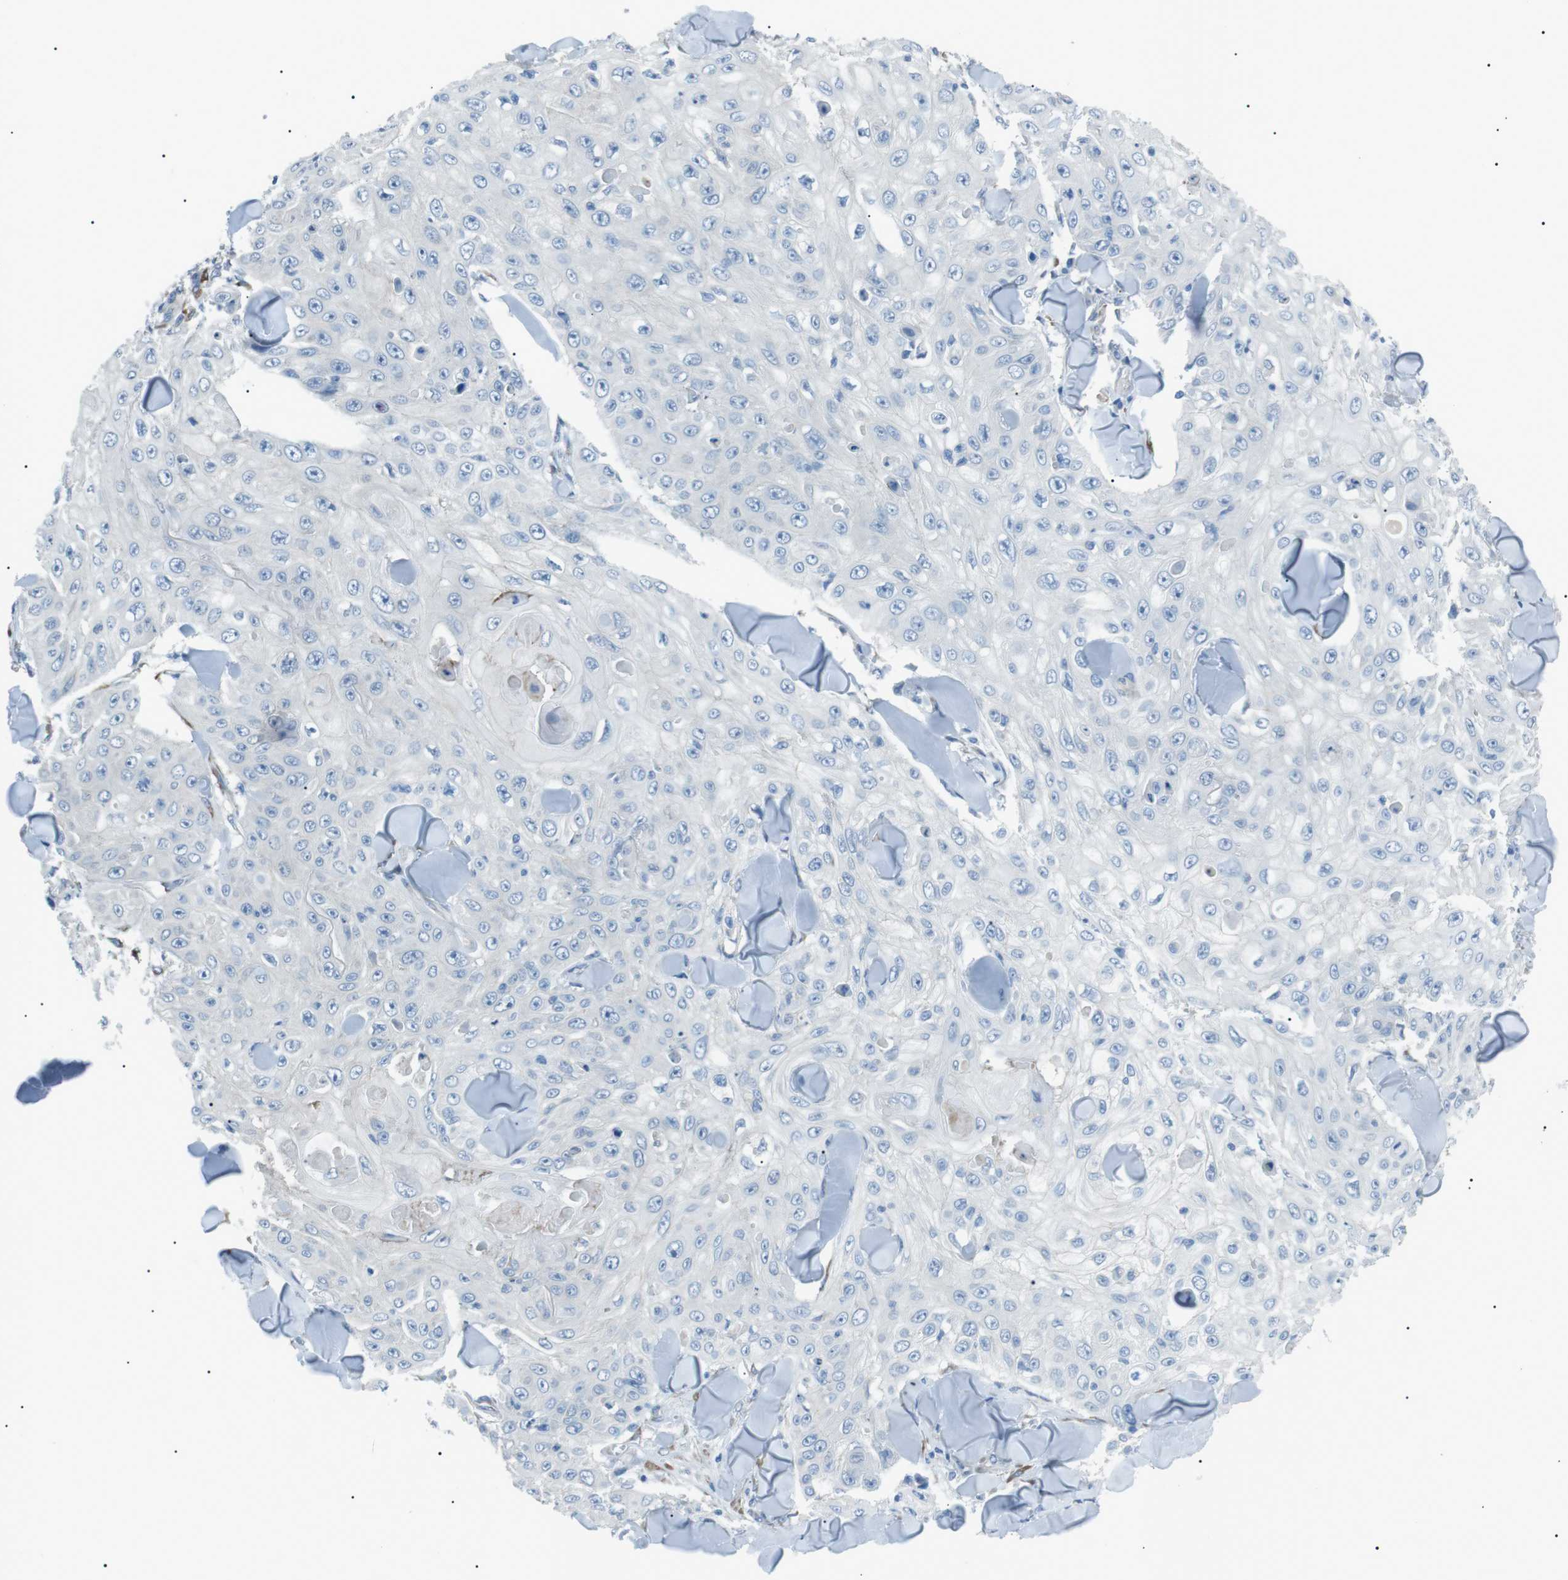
{"staining": {"intensity": "negative", "quantity": "none", "location": "none"}, "tissue": "skin cancer", "cell_type": "Tumor cells", "image_type": "cancer", "snomed": [{"axis": "morphology", "description": "Squamous cell carcinoma, NOS"}, {"axis": "topography", "description": "Skin"}], "caption": "Skin squamous cell carcinoma was stained to show a protein in brown. There is no significant positivity in tumor cells.", "gene": "MTARC2", "patient": {"sex": "male", "age": 86}}